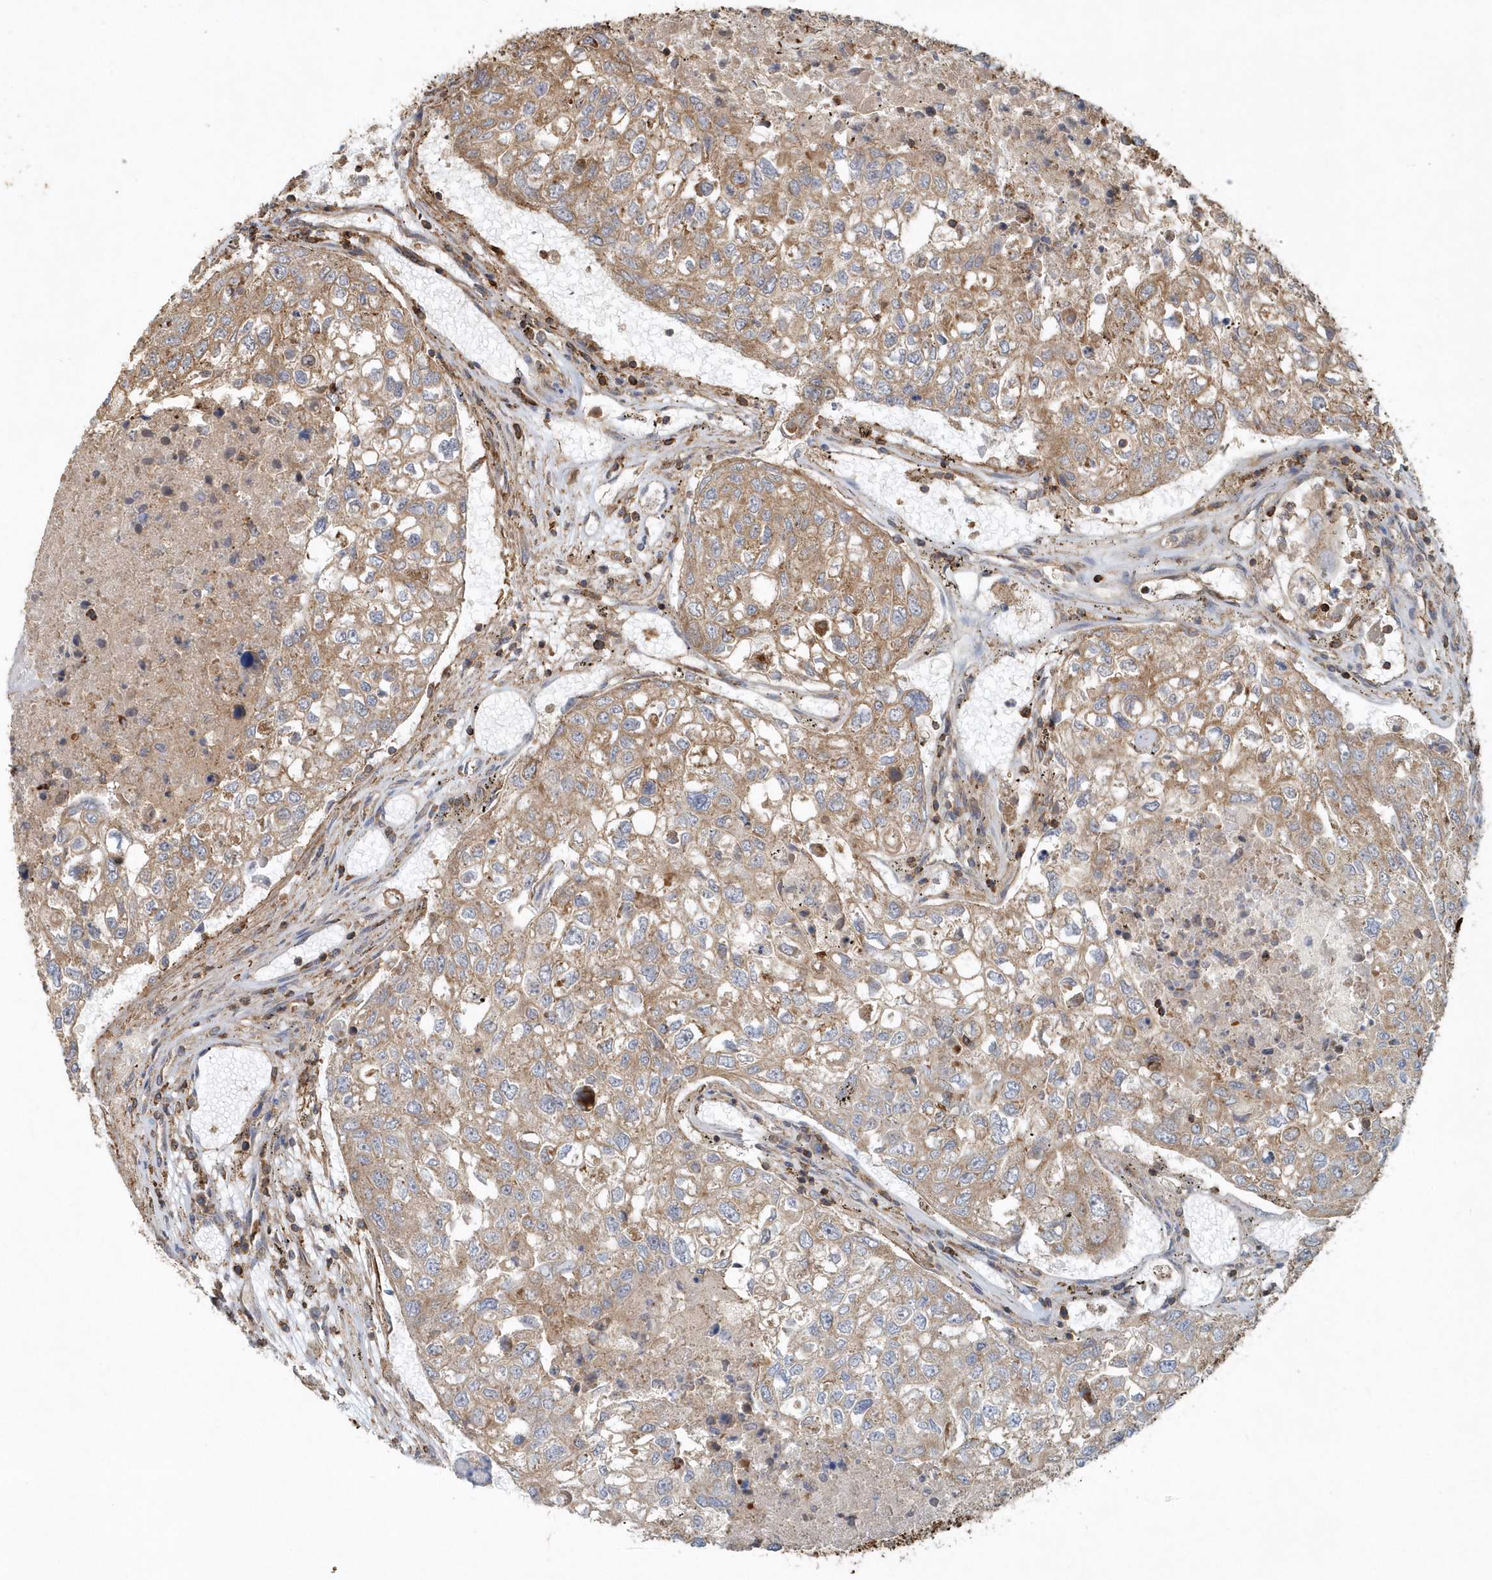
{"staining": {"intensity": "moderate", "quantity": ">75%", "location": "cytoplasmic/membranous"}, "tissue": "urothelial cancer", "cell_type": "Tumor cells", "image_type": "cancer", "snomed": [{"axis": "morphology", "description": "Urothelial carcinoma, High grade"}, {"axis": "topography", "description": "Lymph node"}, {"axis": "topography", "description": "Urinary bladder"}], "caption": "Immunohistochemical staining of urothelial carcinoma (high-grade) demonstrates medium levels of moderate cytoplasmic/membranous staining in approximately >75% of tumor cells. (DAB (3,3'-diaminobenzidine) = brown stain, brightfield microscopy at high magnification).", "gene": "MMUT", "patient": {"sex": "male", "age": 51}}